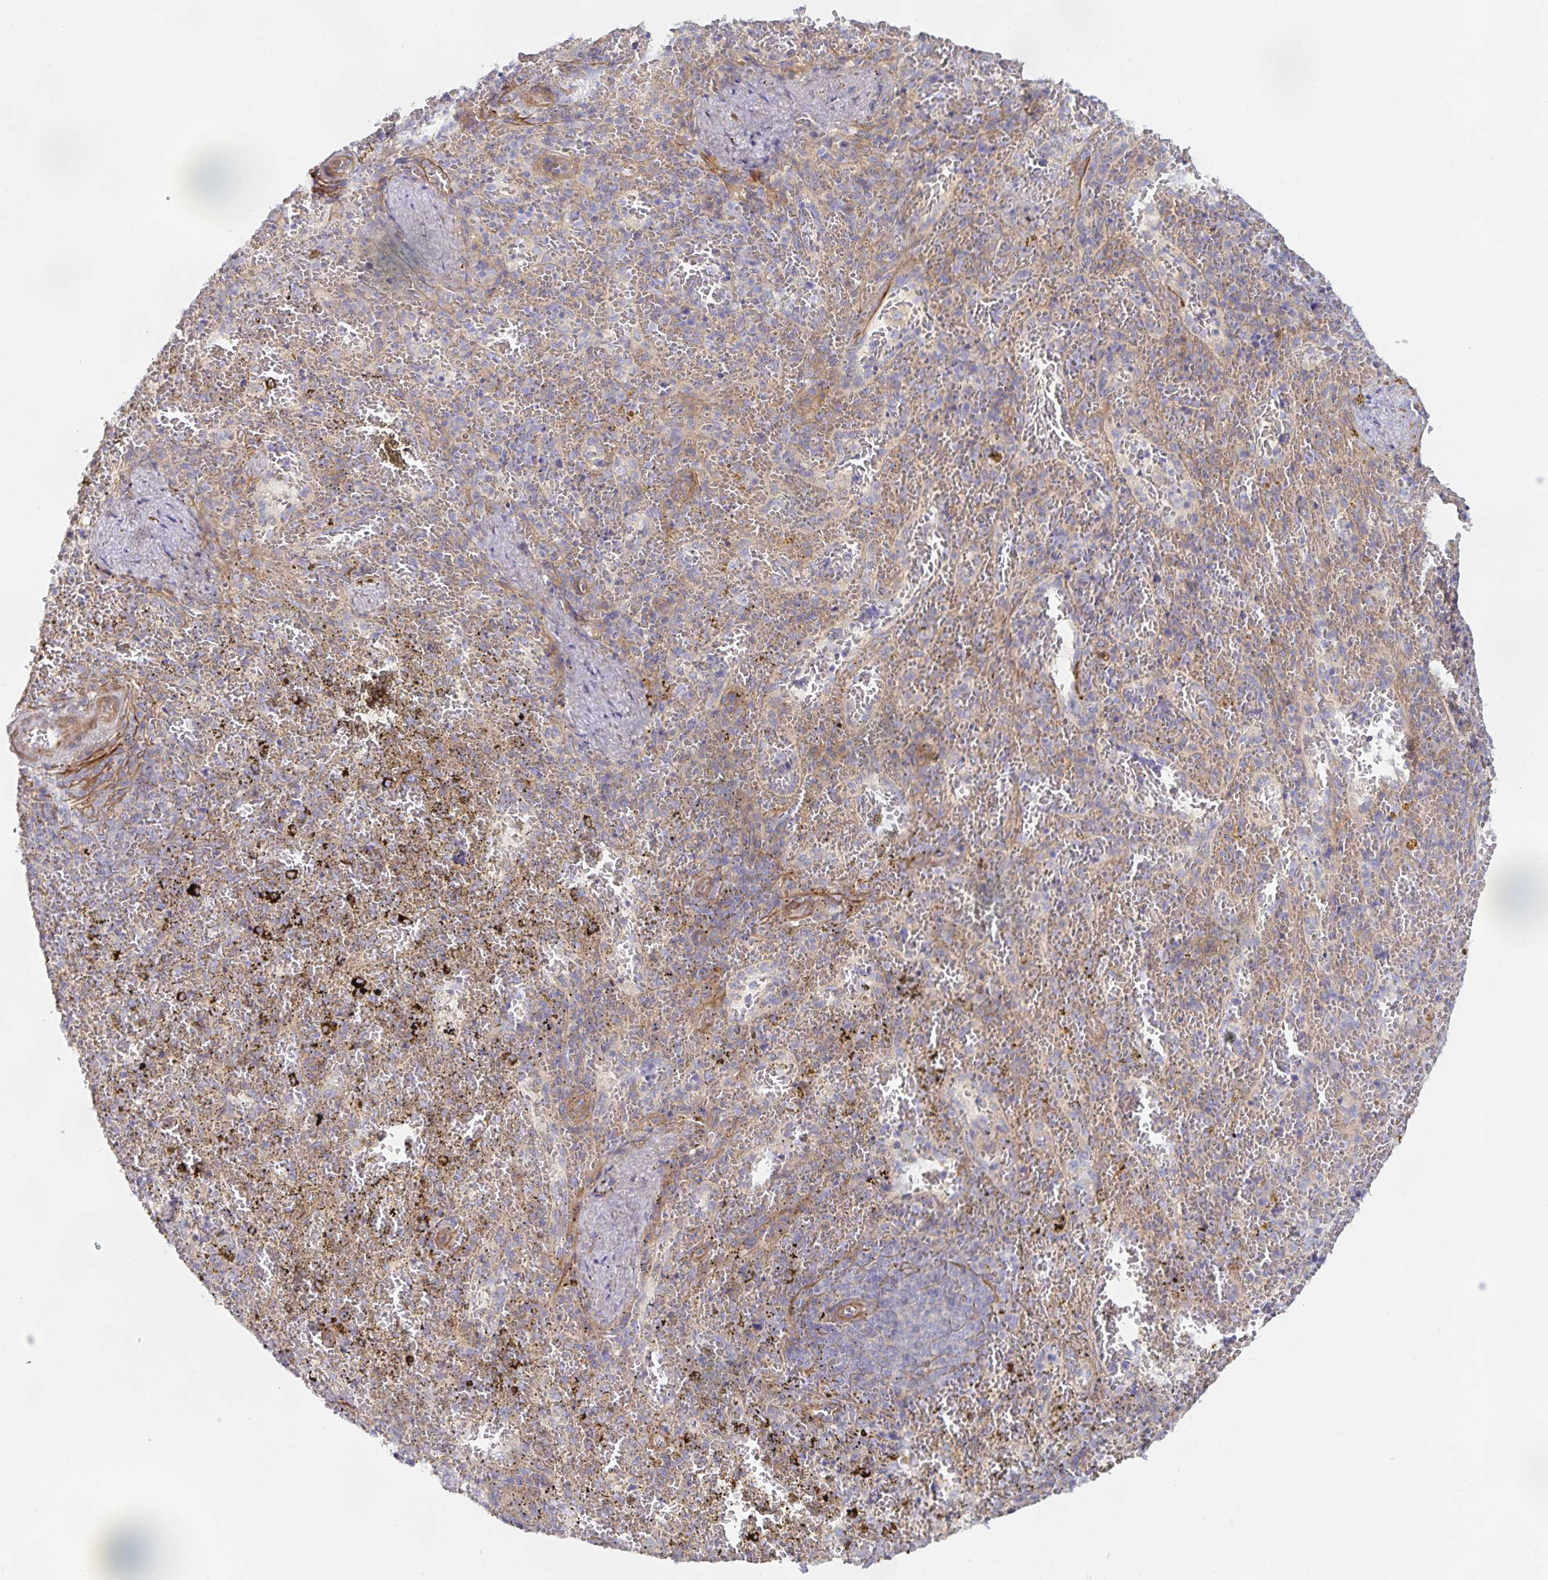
{"staining": {"intensity": "weak", "quantity": "<25%", "location": "cytoplasmic/membranous"}, "tissue": "spleen", "cell_type": "Cells in red pulp", "image_type": "normal", "snomed": [{"axis": "morphology", "description": "Normal tissue, NOS"}, {"axis": "topography", "description": "Spleen"}], "caption": "An immunohistochemistry micrograph of unremarkable spleen is shown. There is no staining in cells in red pulp of spleen. (Stains: DAB (3,3'-diaminobenzidine) IHC with hematoxylin counter stain, Microscopy: brightfield microscopy at high magnification).", "gene": "METTL22", "patient": {"sex": "female", "age": 50}}